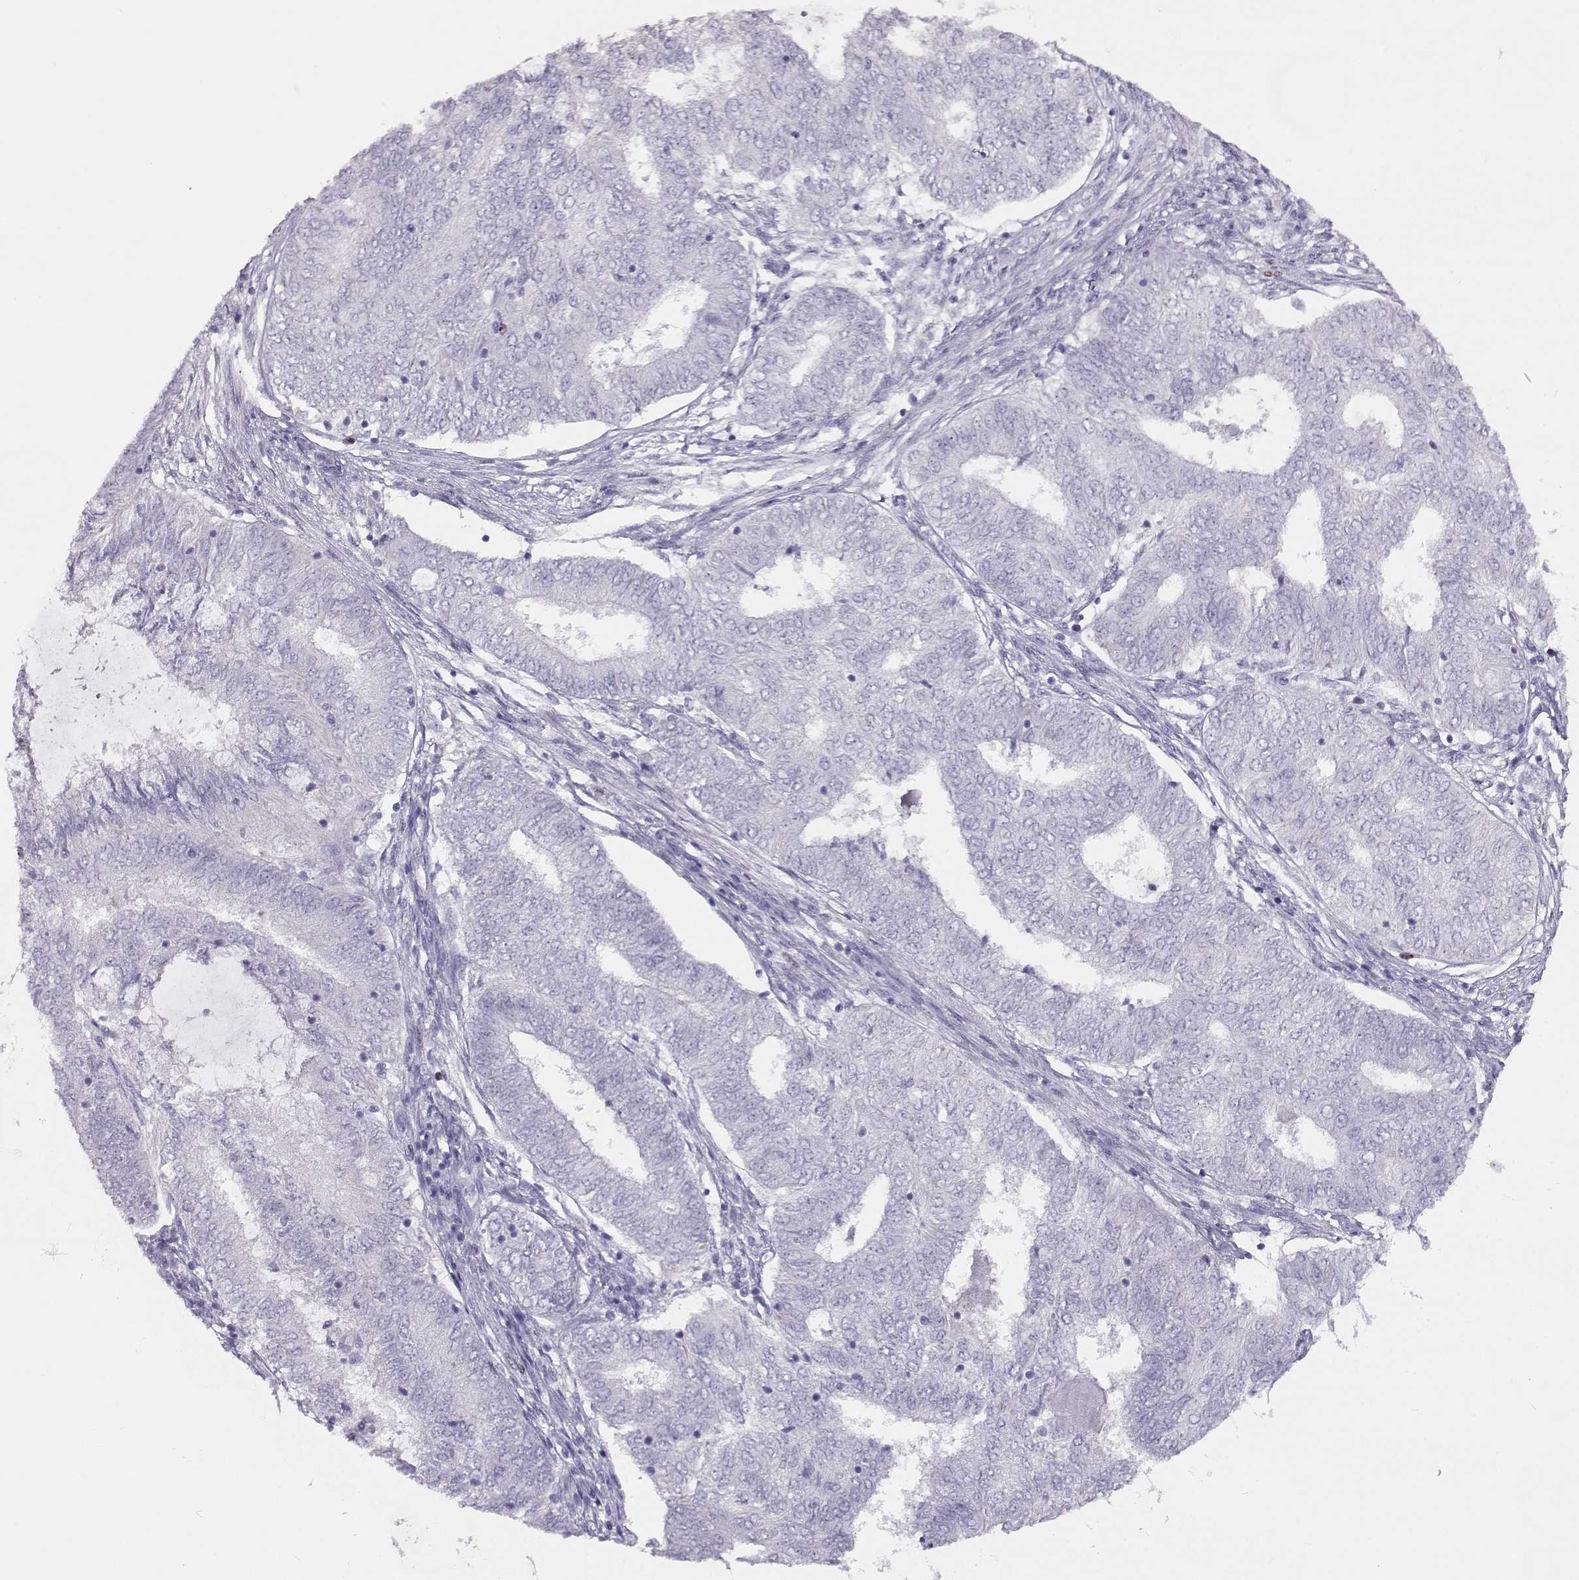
{"staining": {"intensity": "negative", "quantity": "none", "location": "none"}, "tissue": "endometrial cancer", "cell_type": "Tumor cells", "image_type": "cancer", "snomed": [{"axis": "morphology", "description": "Adenocarcinoma, NOS"}, {"axis": "topography", "description": "Endometrium"}], "caption": "Endometrial cancer stained for a protein using IHC demonstrates no staining tumor cells.", "gene": "NPW", "patient": {"sex": "female", "age": 62}}